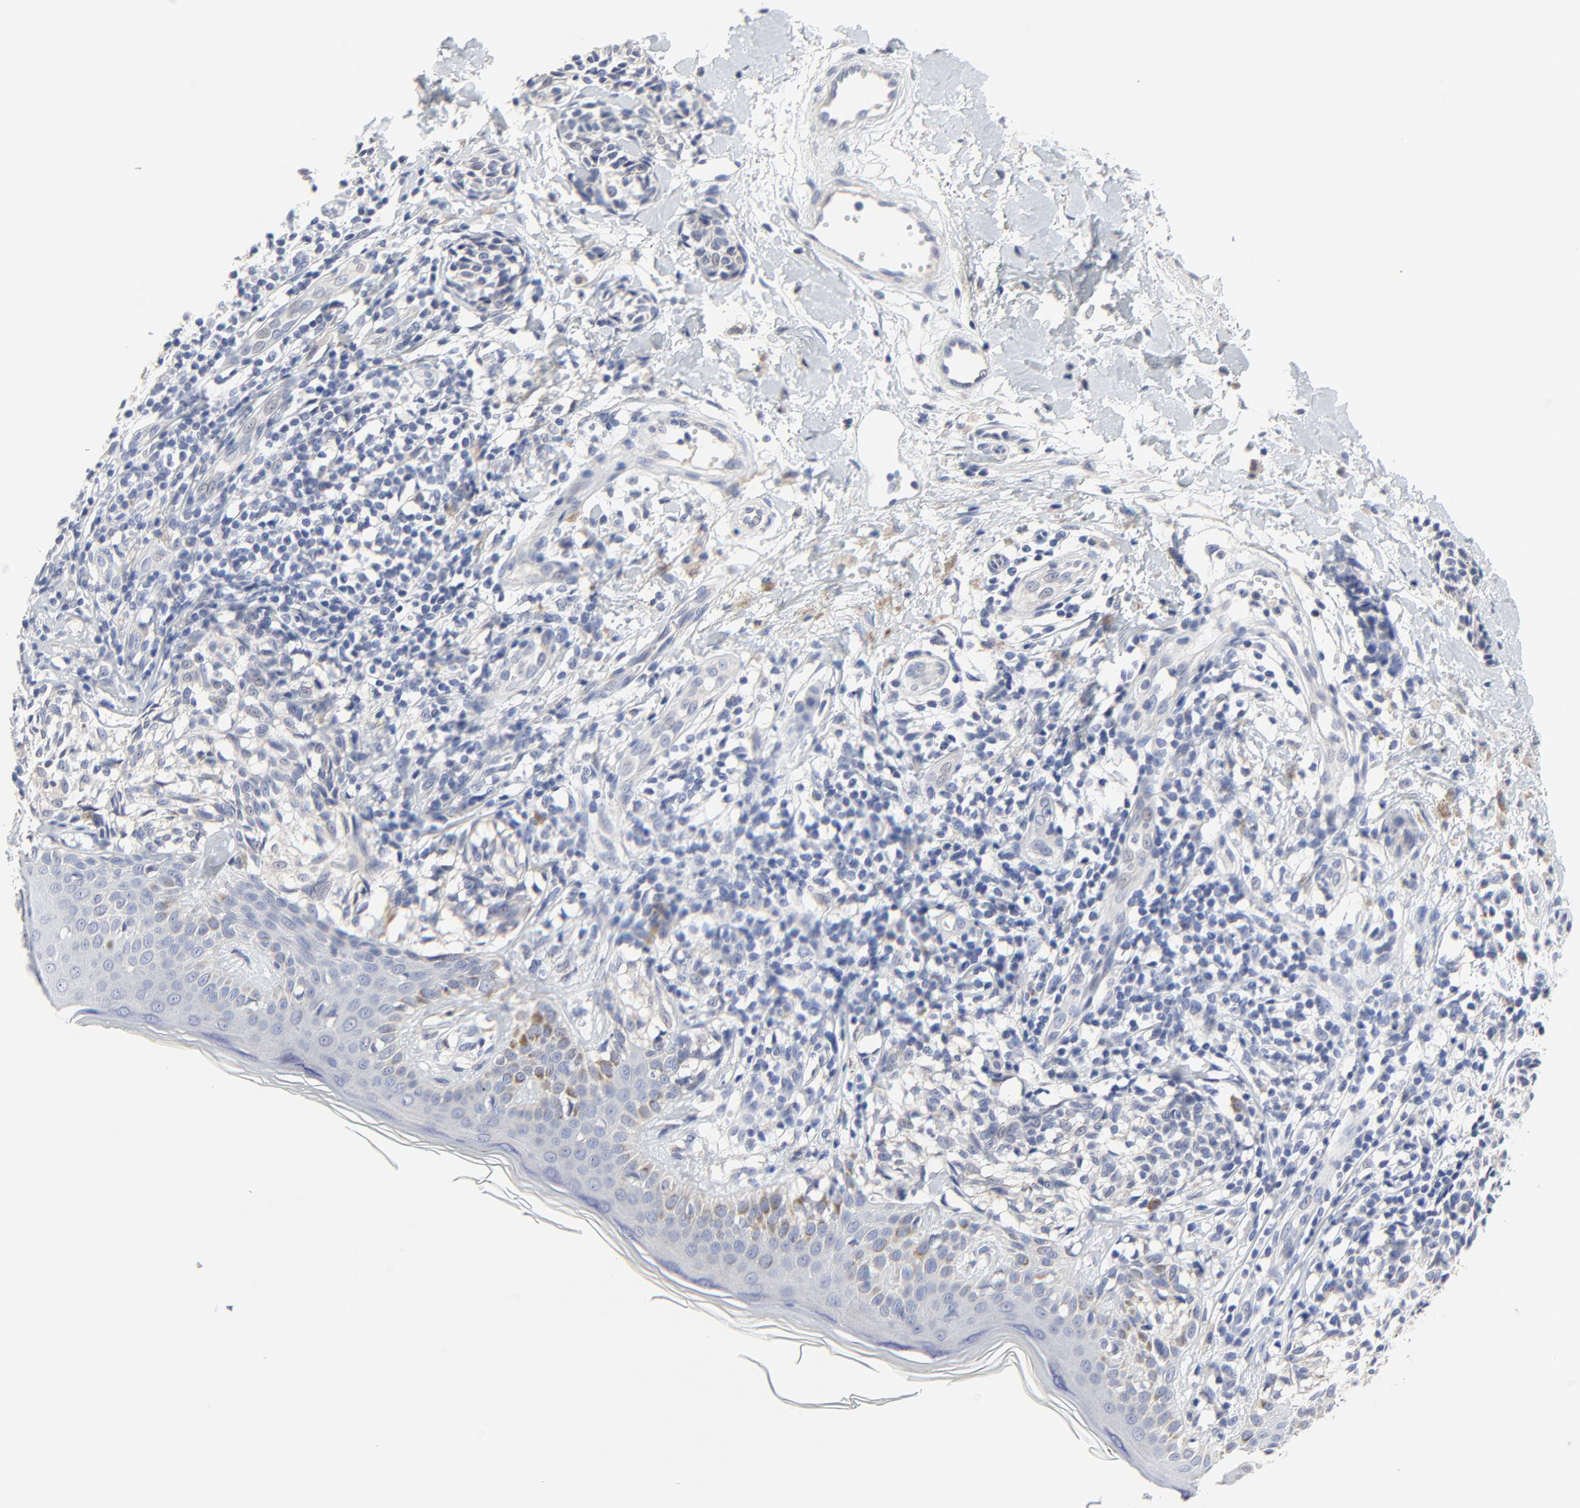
{"staining": {"intensity": "negative", "quantity": "none", "location": "none"}, "tissue": "melanoma", "cell_type": "Tumor cells", "image_type": "cancer", "snomed": [{"axis": "morphology", "description": "Malignant melanoma, NOS"}, {"axis": "topography", "description": "Skin"}], "caption": "This is an immunohistochemistry photomicrograph of human melanoma. There is no positivity in tumor cells.", "gene": "DHRSX", "patient": {"sex": "male", "age": 67}}